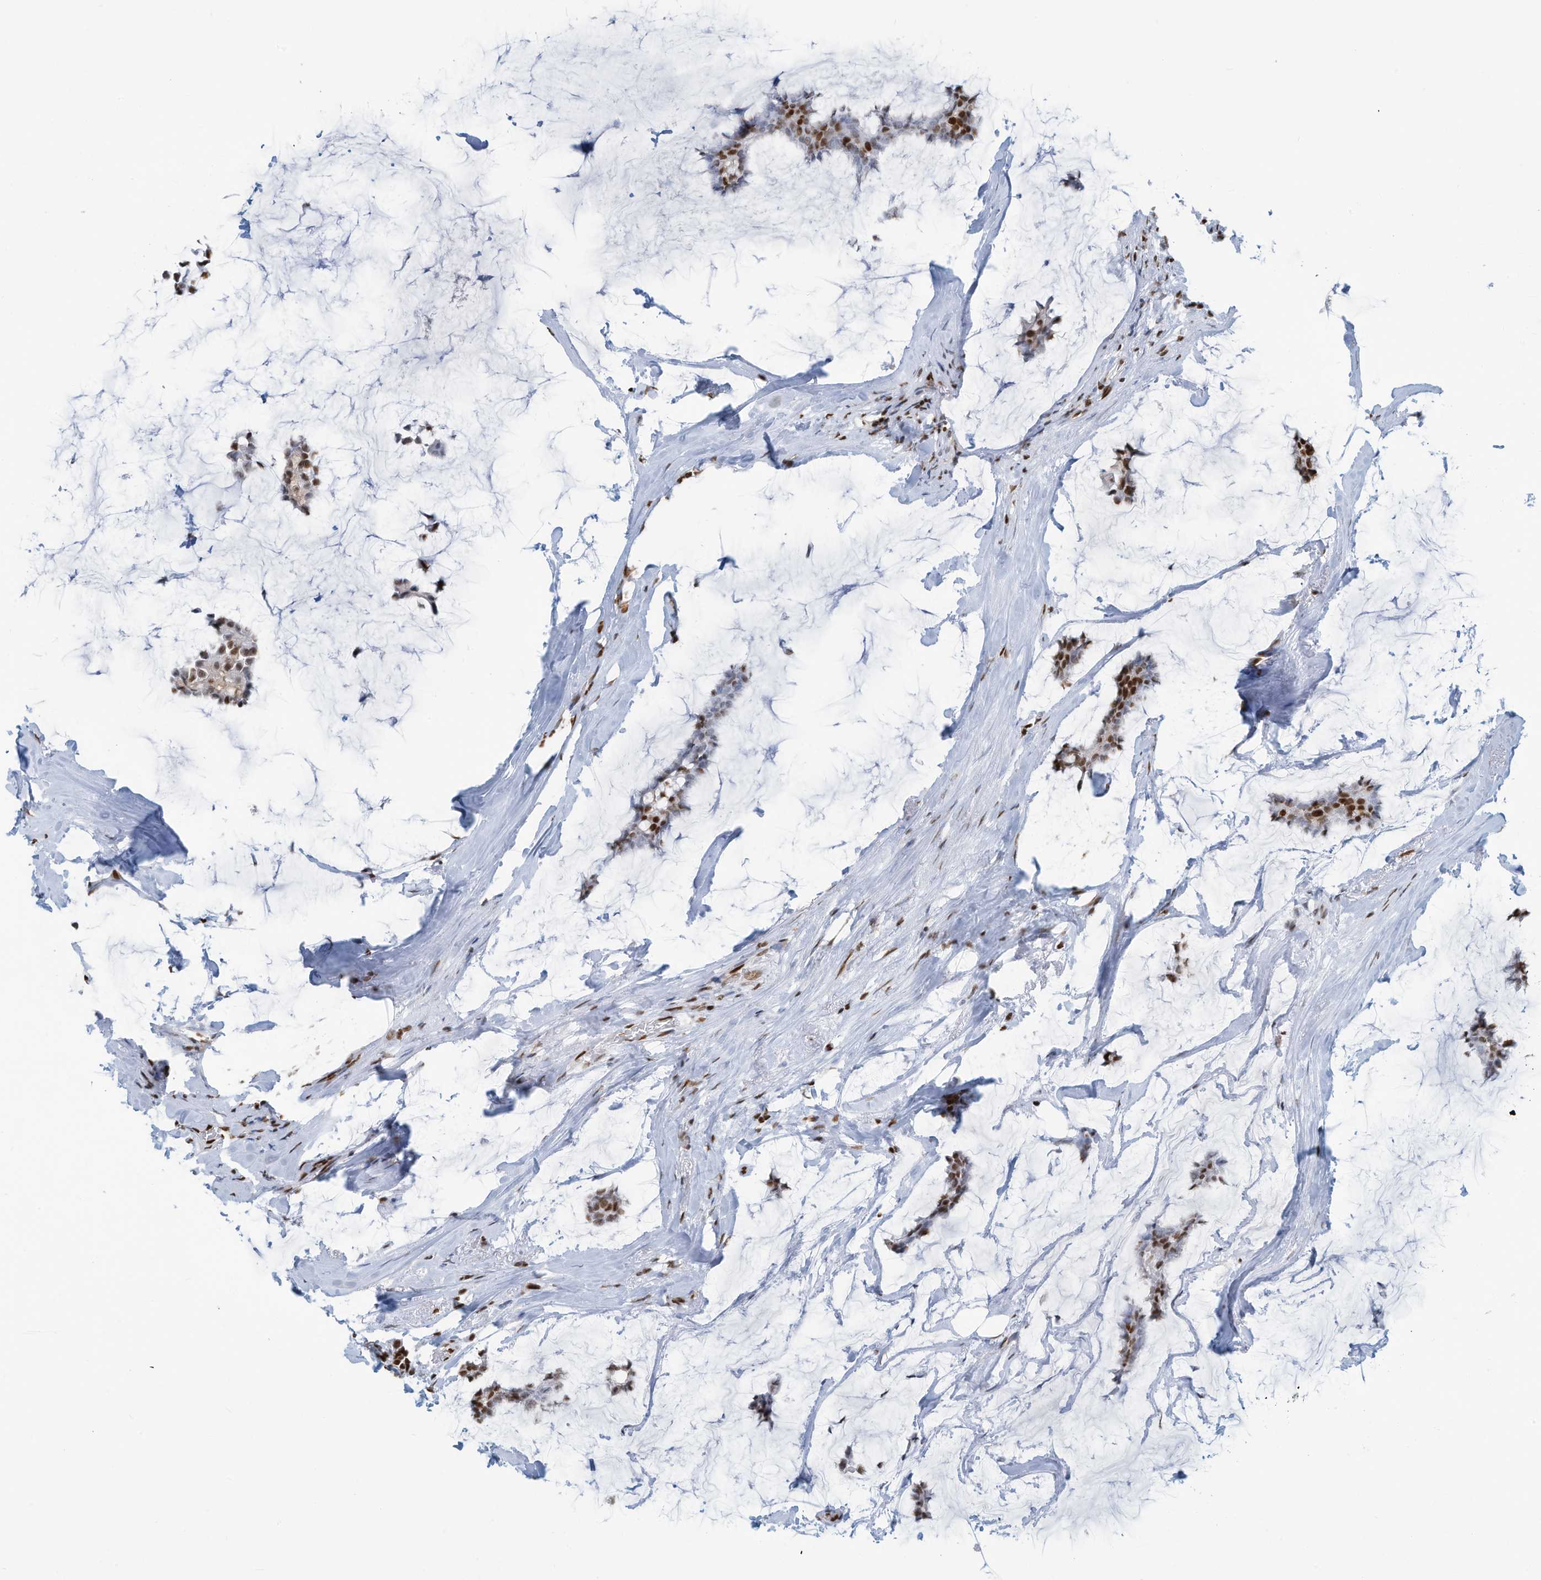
{"staining": {"intensity": "strong", "quantity": ">75%", "location": "nuclear"}, "tissue": "breast cancer", "cell_type": "Tumor cells", "image_type": "cancer", "snomed": [{"axis": "morphology", "description": "Duct carcinoma"}, {"axis": "topography", "description": "Breast"}], "caption": "A micrograph showing strong nuclear staining in about >75% of tumor cells in breast cancer (invasive ductal carcinoma), as visualized by brown immunohistochemical staining.", "gene": "SARNP", "patient": {"sex": "female", "age": 93}}